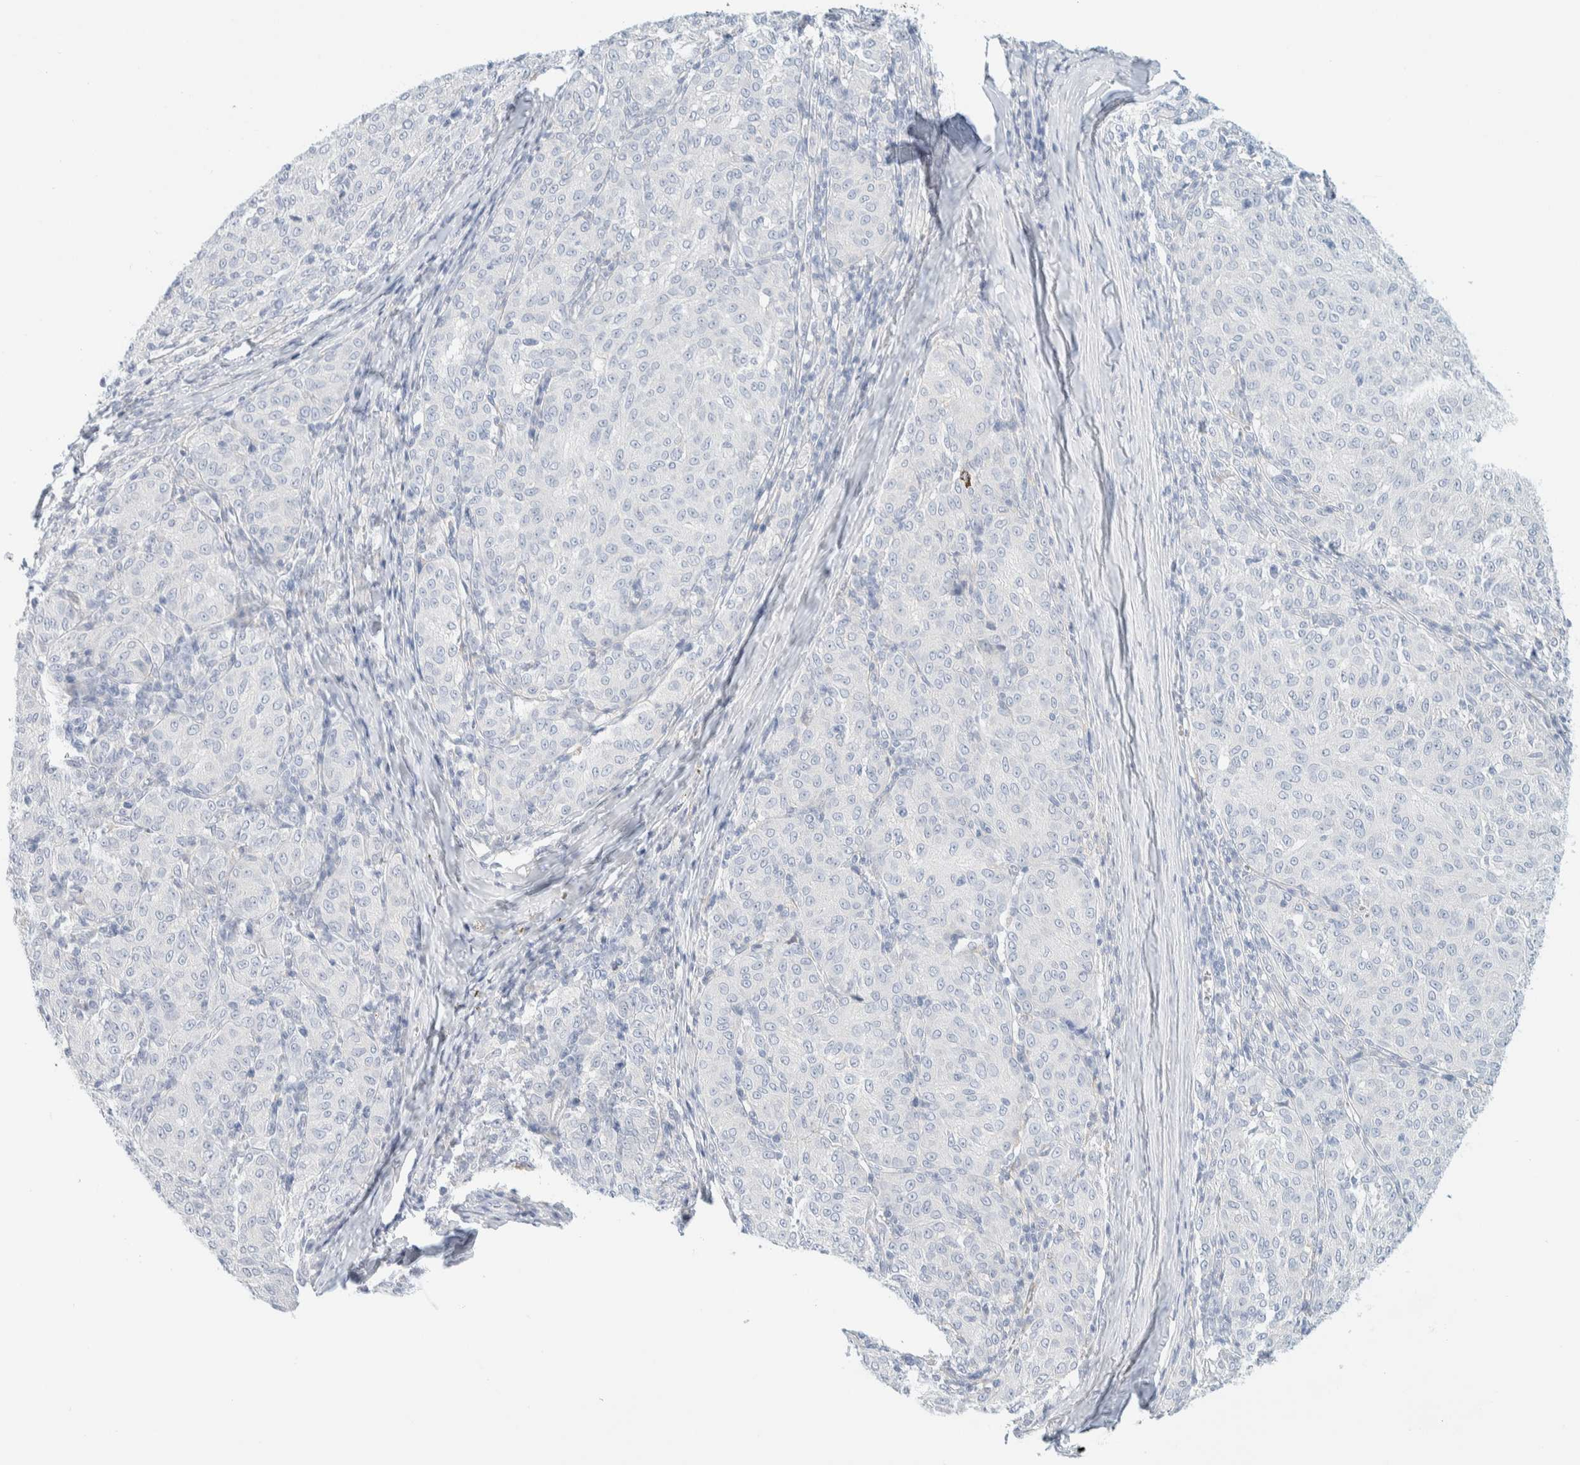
{"staining": {"intensity": "negative", "quantity": "none", "location": "none"}, "tissue": "melanoma", "cell_type": "Tumor cells", "image_type": "cancer", "snomed": [{"axis": "morphology", "description": "Malignant melanoma, NOS"}, {"axis": "topography", "description": "Skin"}], "caption": "A micrograph of melanoma stained for a protein reveals no brown staining in tumor cells.", "gene": "ATCAY", "patient": {"sex": "female", "age": 72}}